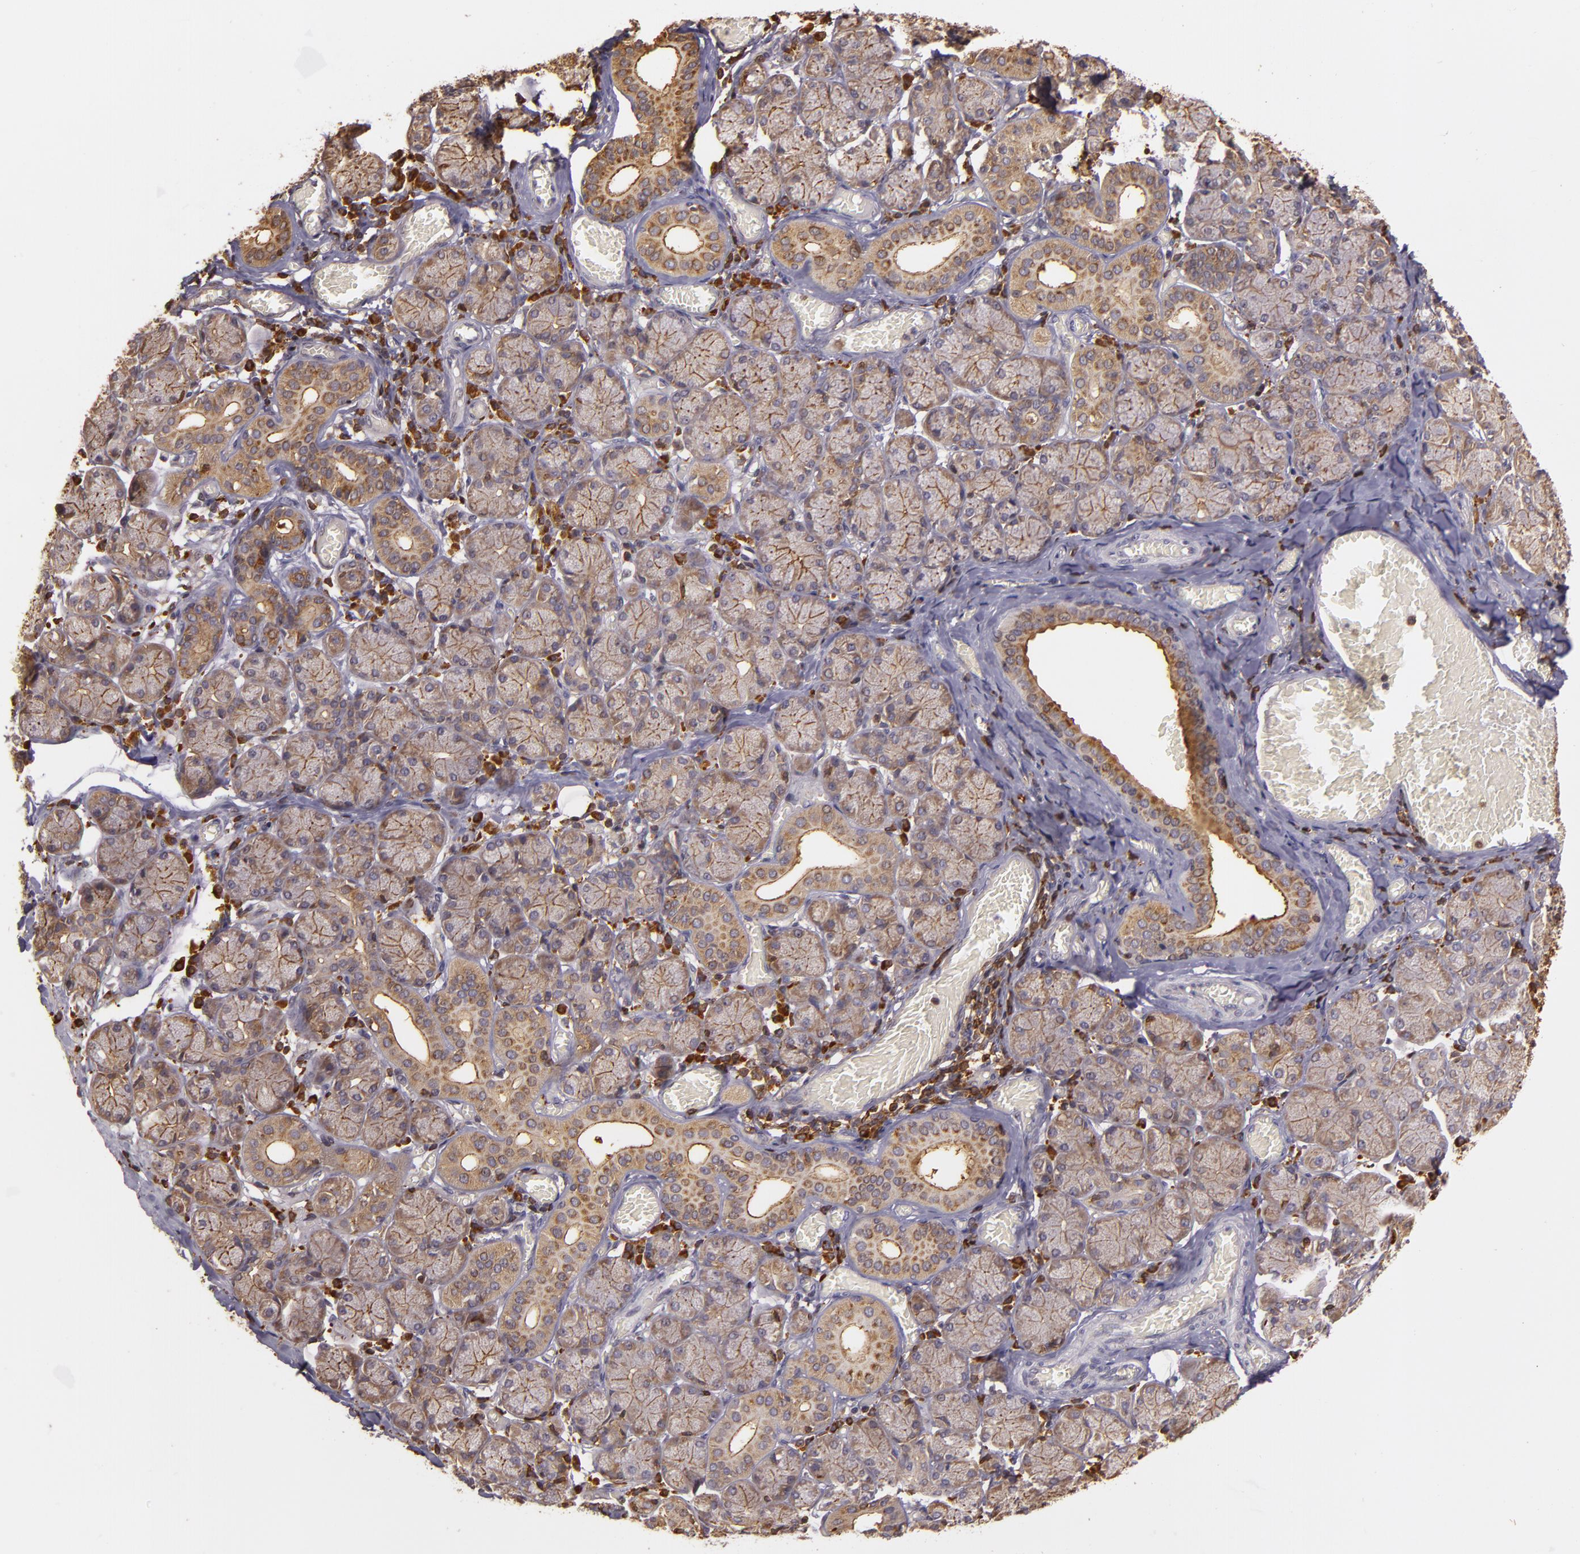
{"staining": {"intensity": "moderate", "quantity": "25%-75%", "location": "cytoplasmic/membranous"}, "tissue": "salivary gland", "cell_type": "Glandular cells", "image_type": "normal", "snomed": [{"axis": "morphology", "description": "Normal tissue, NOS"}, {"axis": "topography", "description": "Salivary gland"}], "caption": "Salivary gland stained with DAB (3,3'-diaminobenzidine) immunohistochemistry reveals medium levels of moderate cytoplasmic/membranous positivity in about 25%-75% of glandular cells. (Brightfield microscopy of DAB IHC at high magnification).", "gene": "SLC9A3R1", "patient": {"sex": "female", "age": 24}}